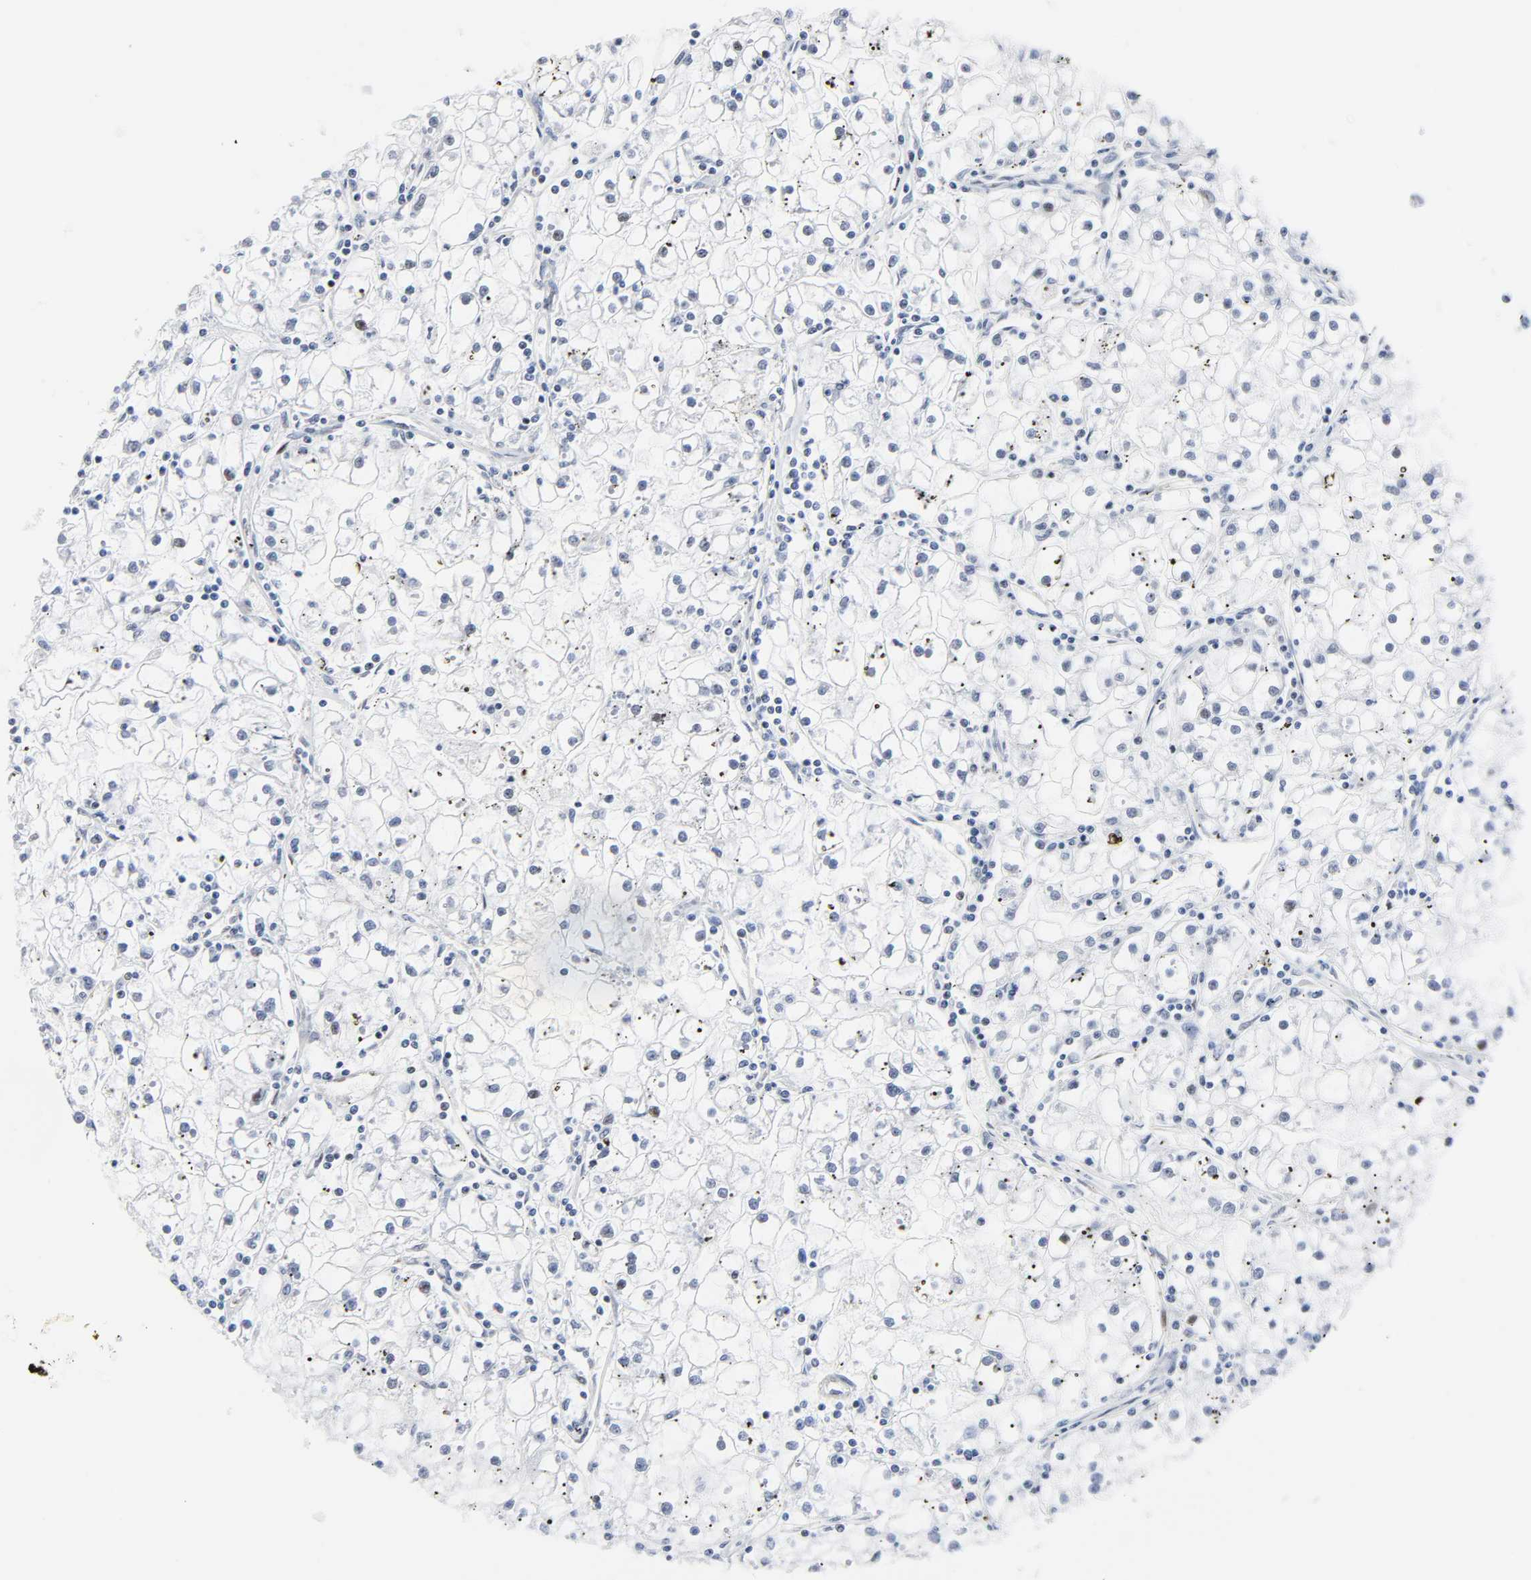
{"staining": {"intensity": "negative", "quantity": "none", "location": "none"}, "tissue": "renal cancer", "cell_type": "Tumor cells", "image_type": "cancer", "snomed": [{"axis": "morphology", "description": "Adenocarcinoma, NOS"}, {"axis": "topography", "description": "Kidney"}], "caption": "Tumor cells show no significant protein expression in renal cancer (adenocarcinoma).", "gene": "DOCK1", "patient": {"sex": "male", "age": 56}}